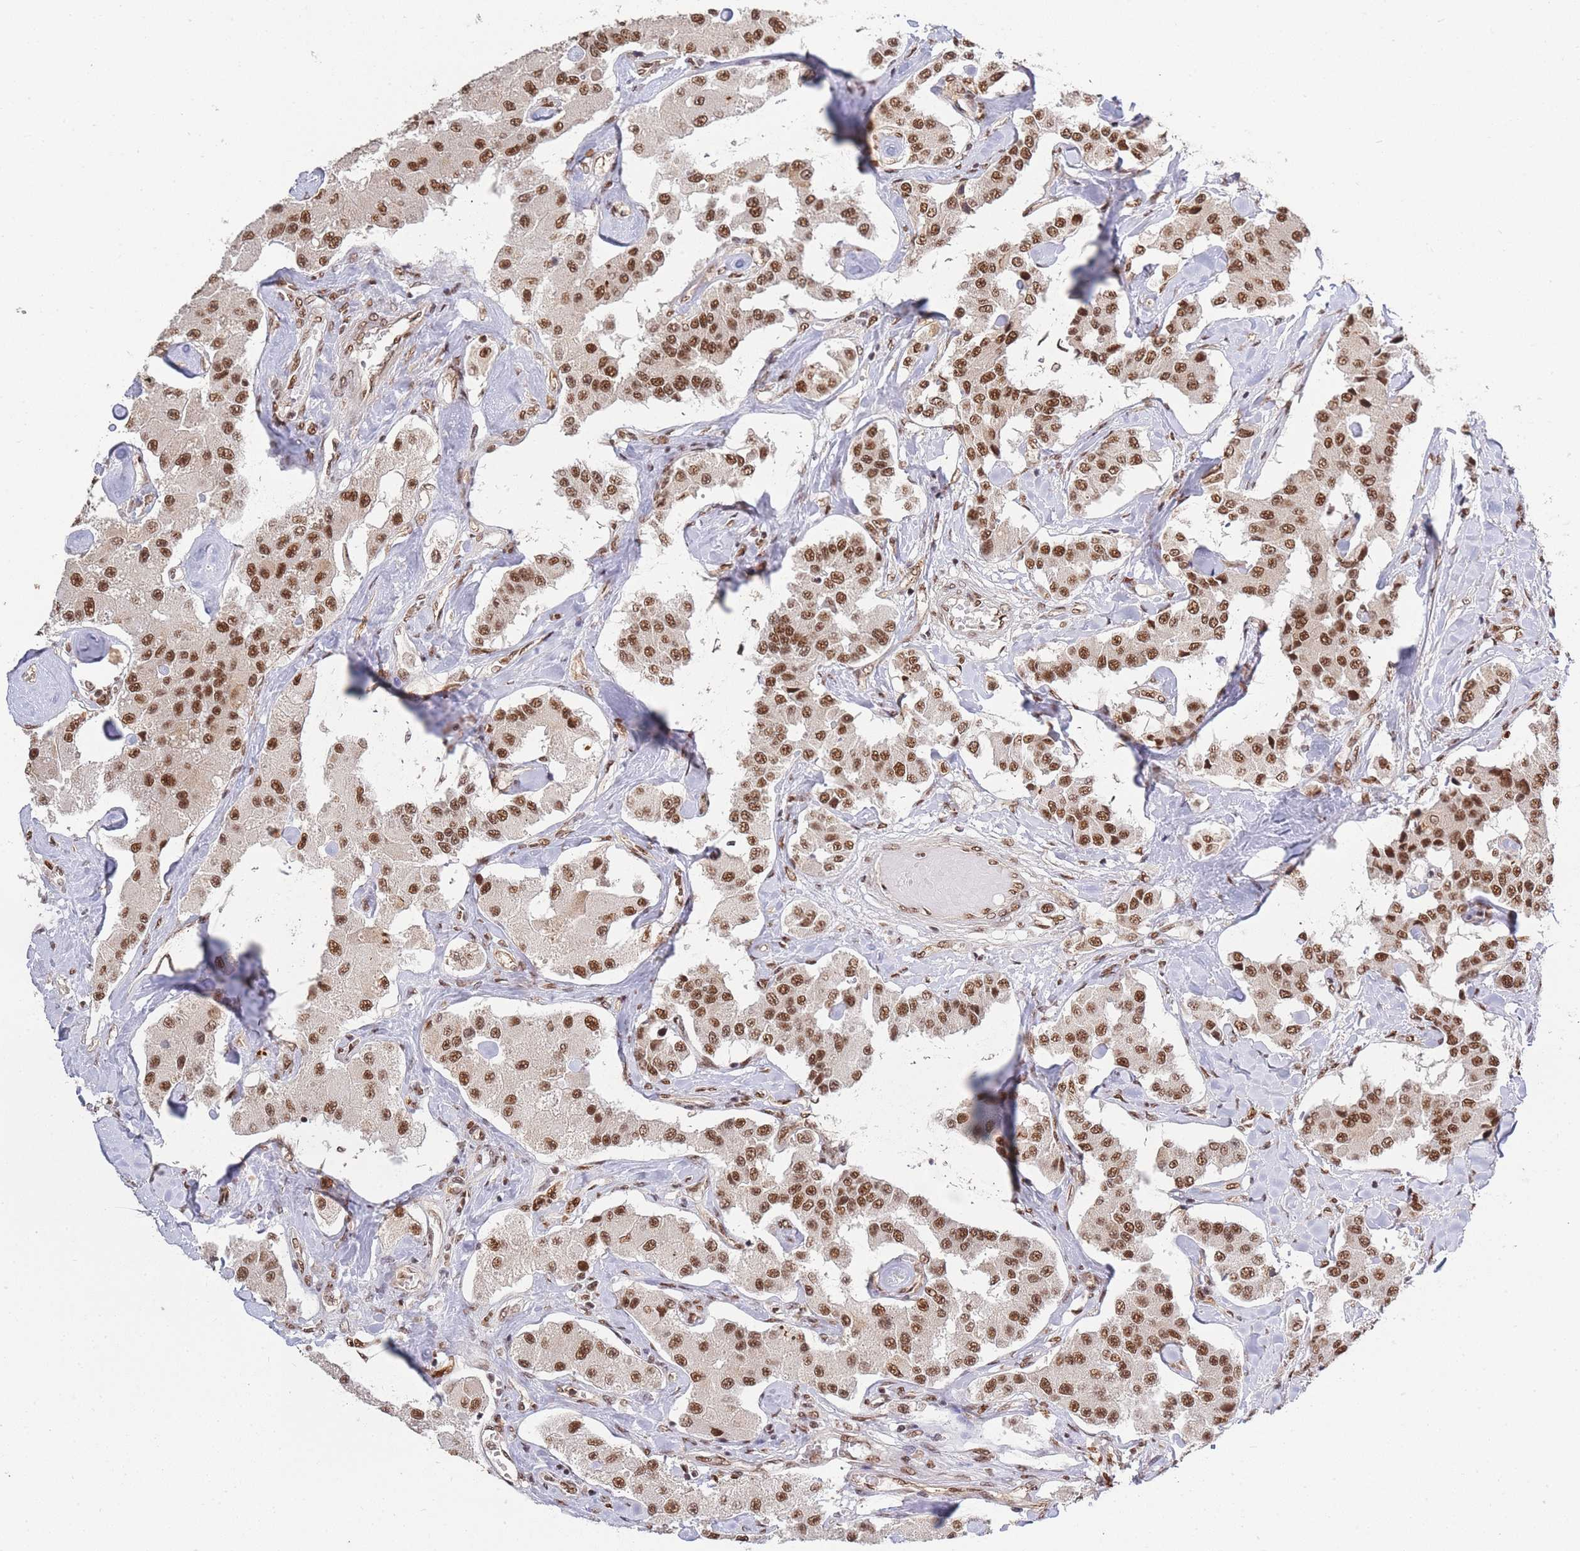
{"staining": {"intensity": "moderate", "quantity": ">75%", "location": "nuclear"}, "tissue": "carcinoid", "cell_type": "Tumor cells", "image_type": "cancer", "snomed": [{"axis": "morphology", "description": "Carcinoid, malignant, NOS"}, {"axis": "topography", "description": "Pancreas"}], "caption": "Protein expression analysis of human malignant carcinoid reveals moderate nuclear staining in about >75% of tumor cells.", "gene": "PRKDC", "patient": {"sex": "male", "age": 41}}